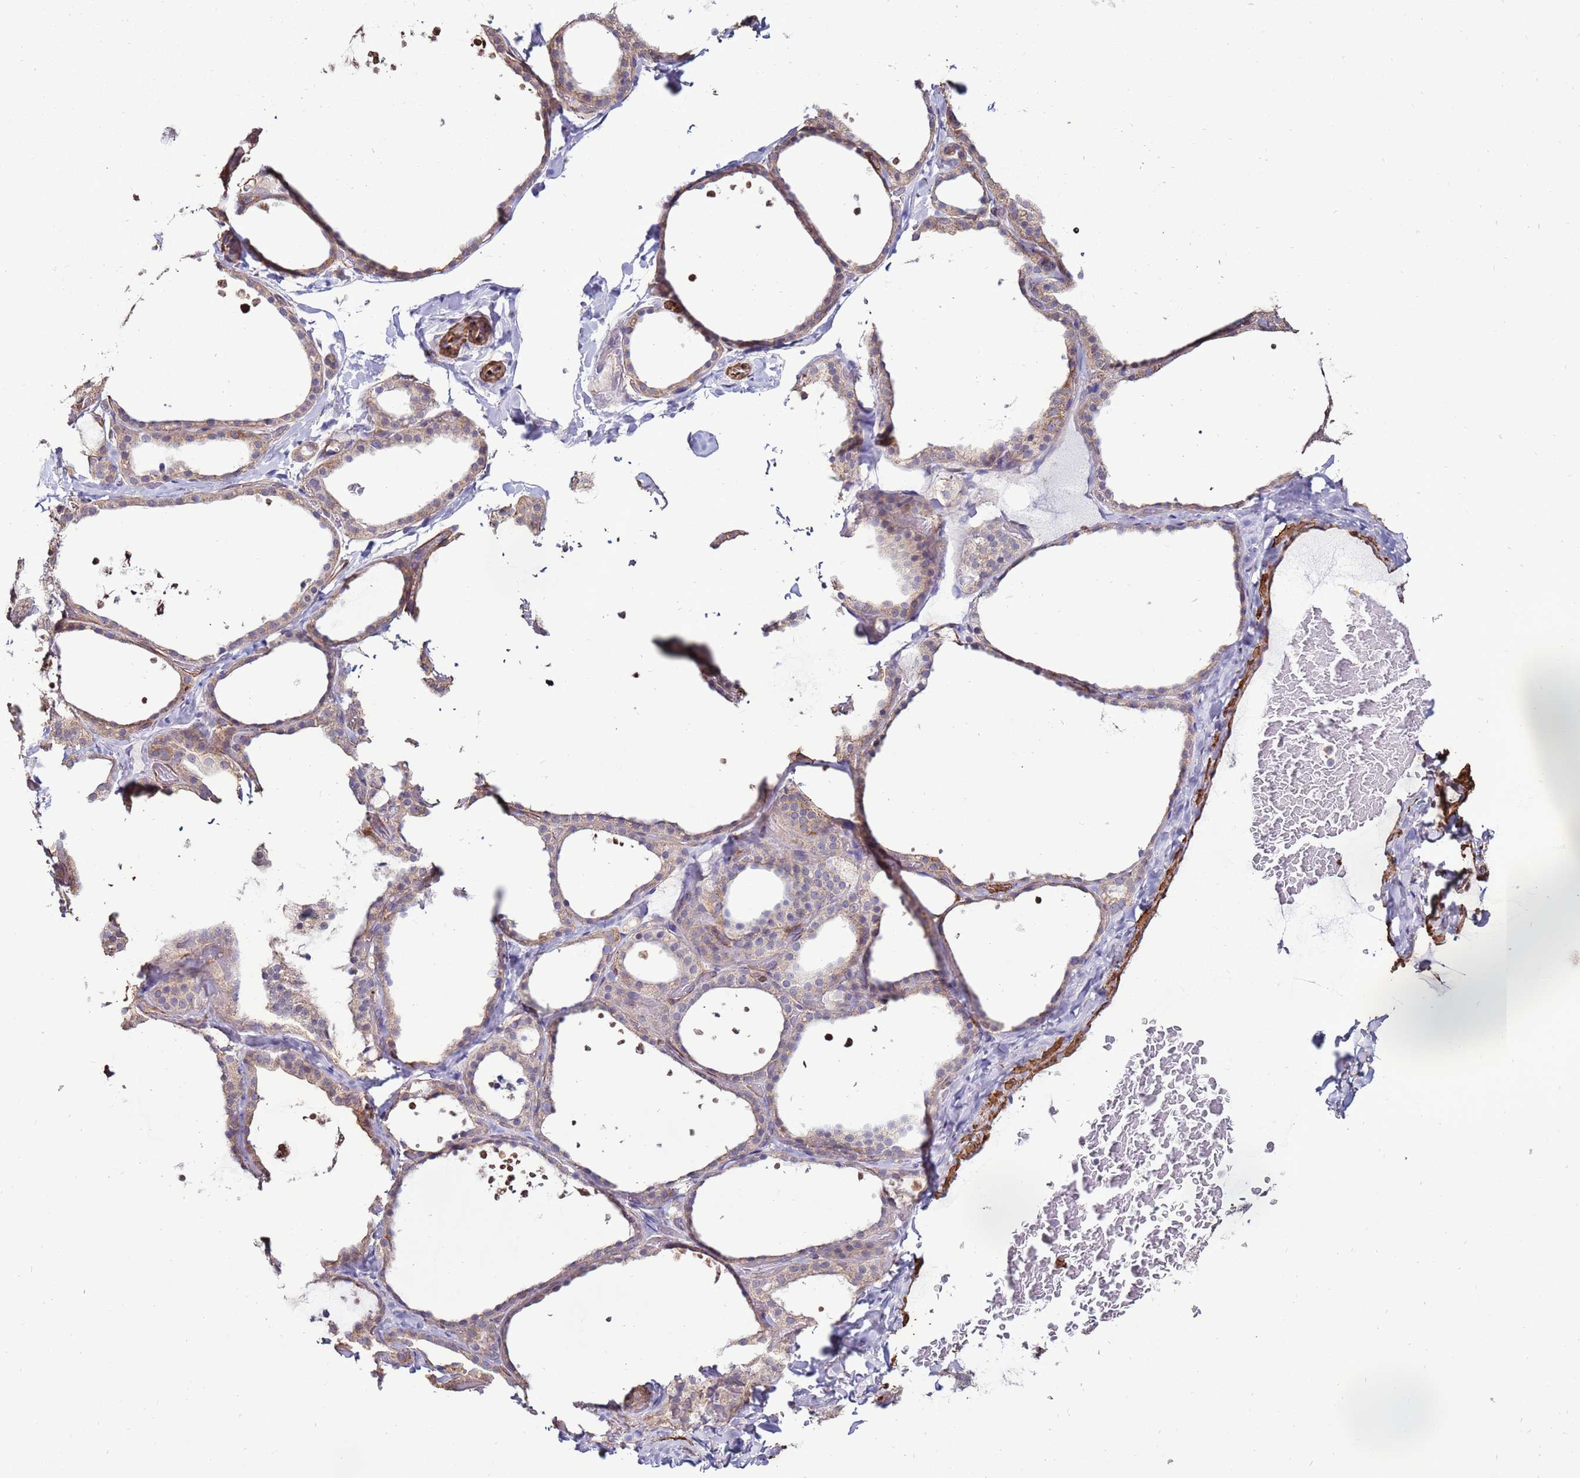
{"staining": {"intensity": "weak", "quantity": "<25%", "location": "cytoplasmic/membranous"}, "tissue": "thyroid gland", "cell_type": "Glandular cells", "image_type": "normal", "snomed": [{"axis": "morphology", "description": "Normal tissue, NOS"}, {"axis": "topography", "description": "Thyroid gland"}], "caption": "DAB (3,3'-diaminobenzidine) immunohistochemical staining of unremarkable thyroid gland displays no significant staining in glandular cells. (Brightfield microscopy of DAB (3,3'-diaminobenzidine) IHC at high magnification).", "gene": "DDX59", "patient": {"sex": "female", "age": 44}}